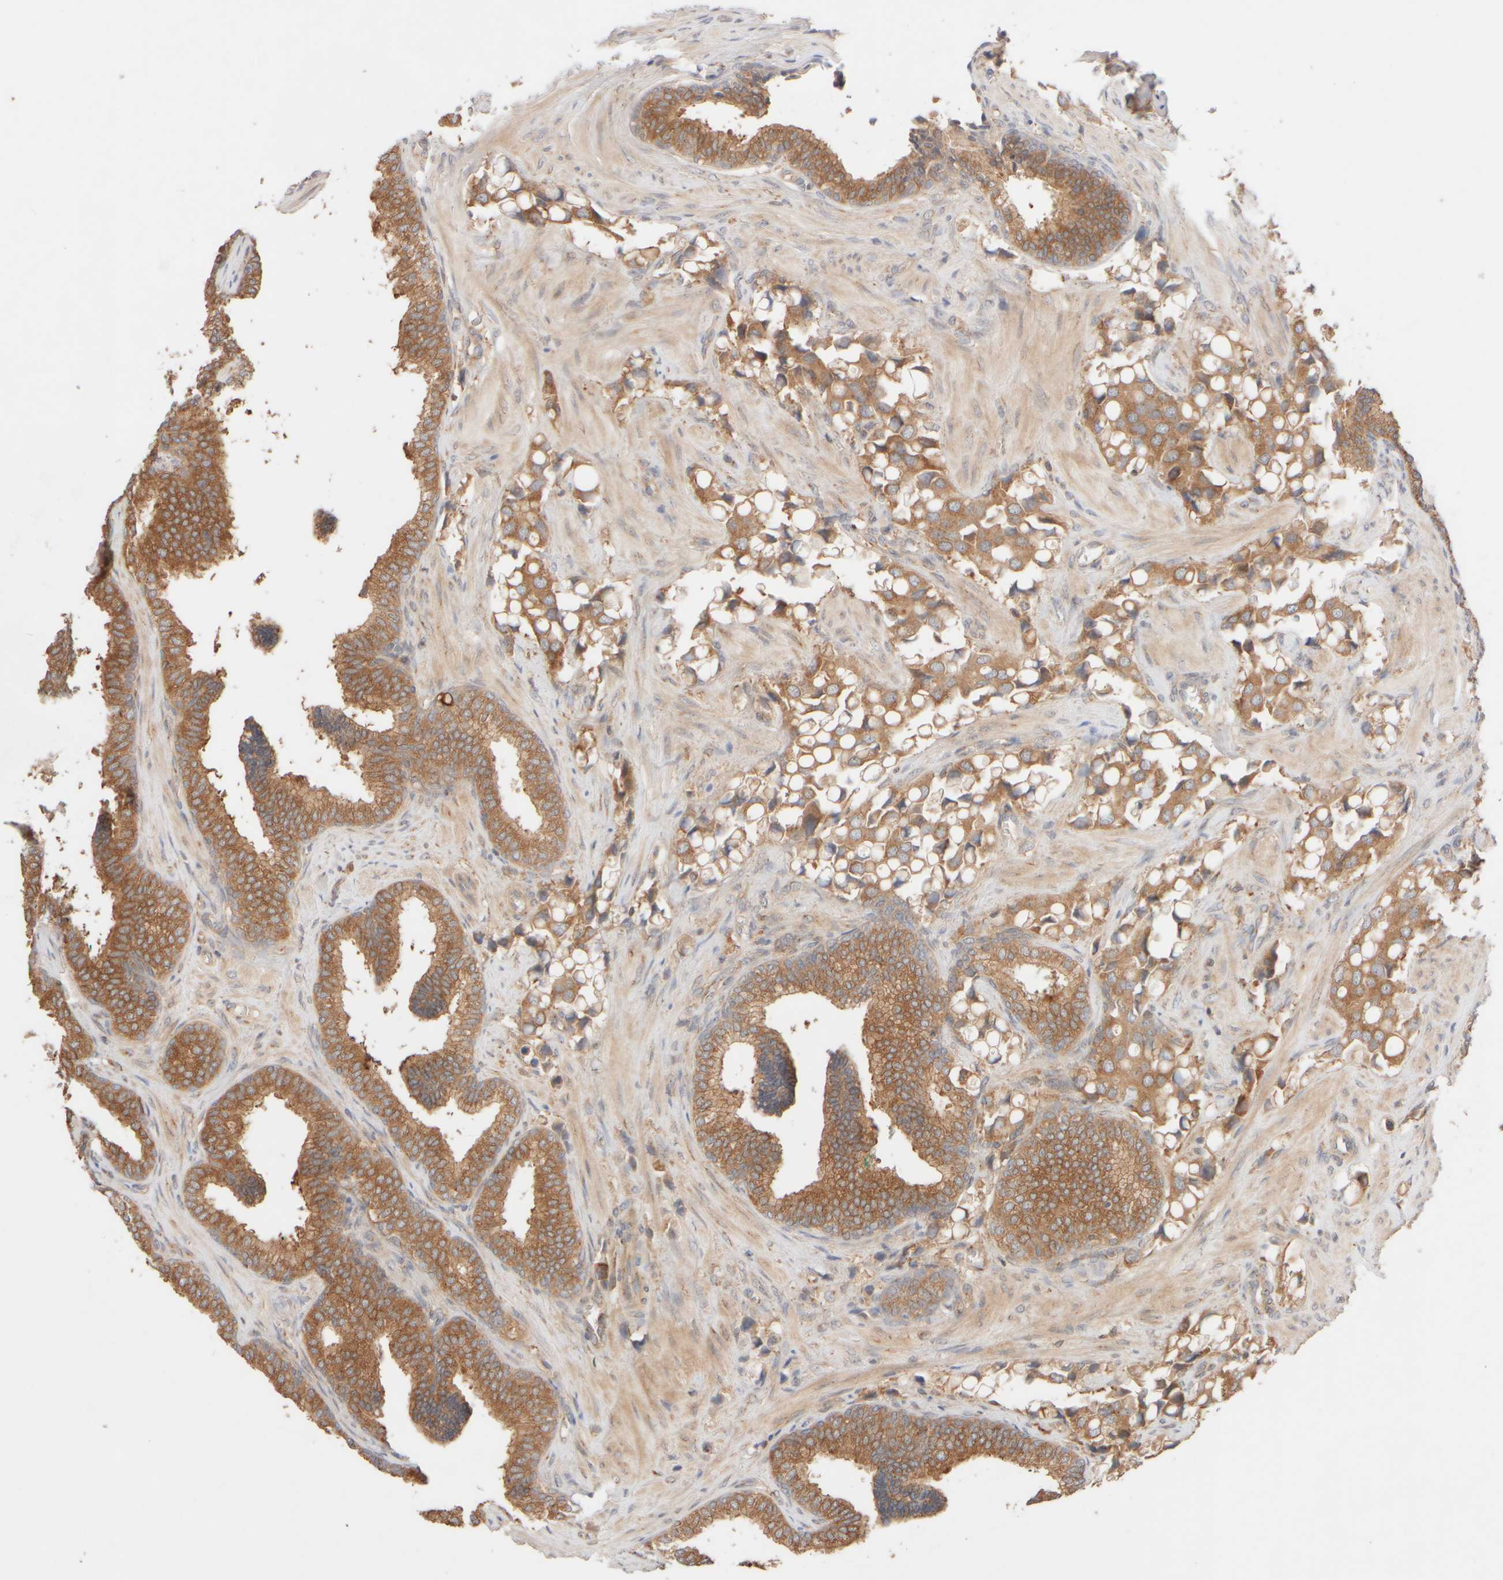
{"staining": {"intensity": "moderate", "quantity": ">75%", "location": "cytoplasmic/membranous"}, "tissue": "prostate cancer", "cell_type": "Tumor cells", "image_type": "cancer", "snomed": [{"axis": "morphology", "description": "Adenocarcinoma, High grade"}, {"axis": "topography", "description": "Prostate"}], "caption": "Immunohistochemistry image of human prostate cancer stained for a protein (brown), which shows medium levels of moderate cytoplasmic/membranous positivity in approximately >75% of tumor cells.", "gene": "RABEP1", "patient": {"sex": "male", "age": 52}}